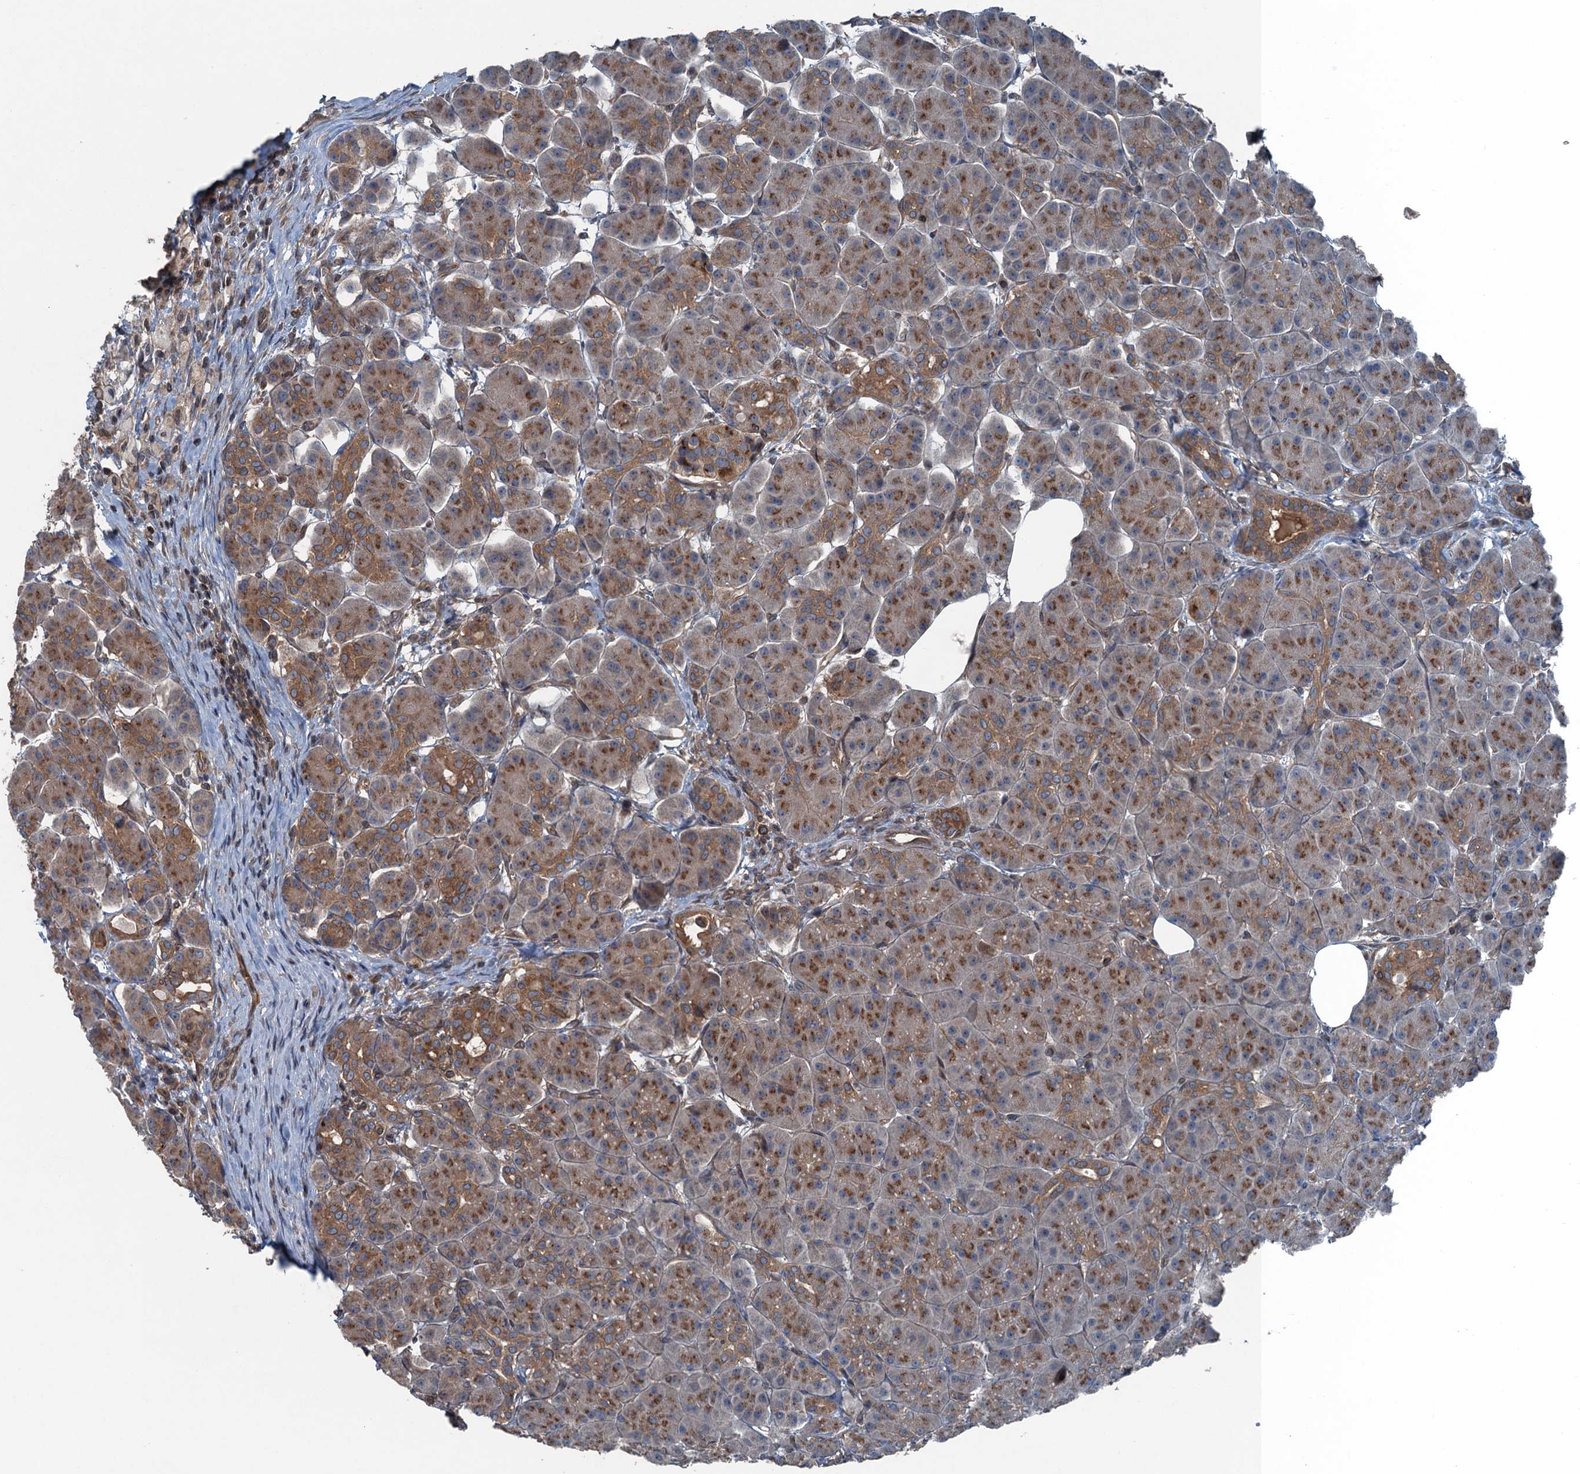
{"staining": {"intensity": "moderate", "quantity": ">75%", "location": "cytoplasmic/membranous"}, "tissue": "pancreas", "cell_type": "Exocrine glandular cells", "image_type": "normal", "snomed": [{"axis": "morphology", "description": "Normal tissue, NOS"}, {"axis": "topography", "description": "Pancreas"}], "caption": "Exocrine glandular cells reveal moderate cytoplasmic/membranous staining in about >75% of cells in unremarkable pancreas.", "gene": "TRAPPC8", "patient": {"sex": "male", "age": 63}}